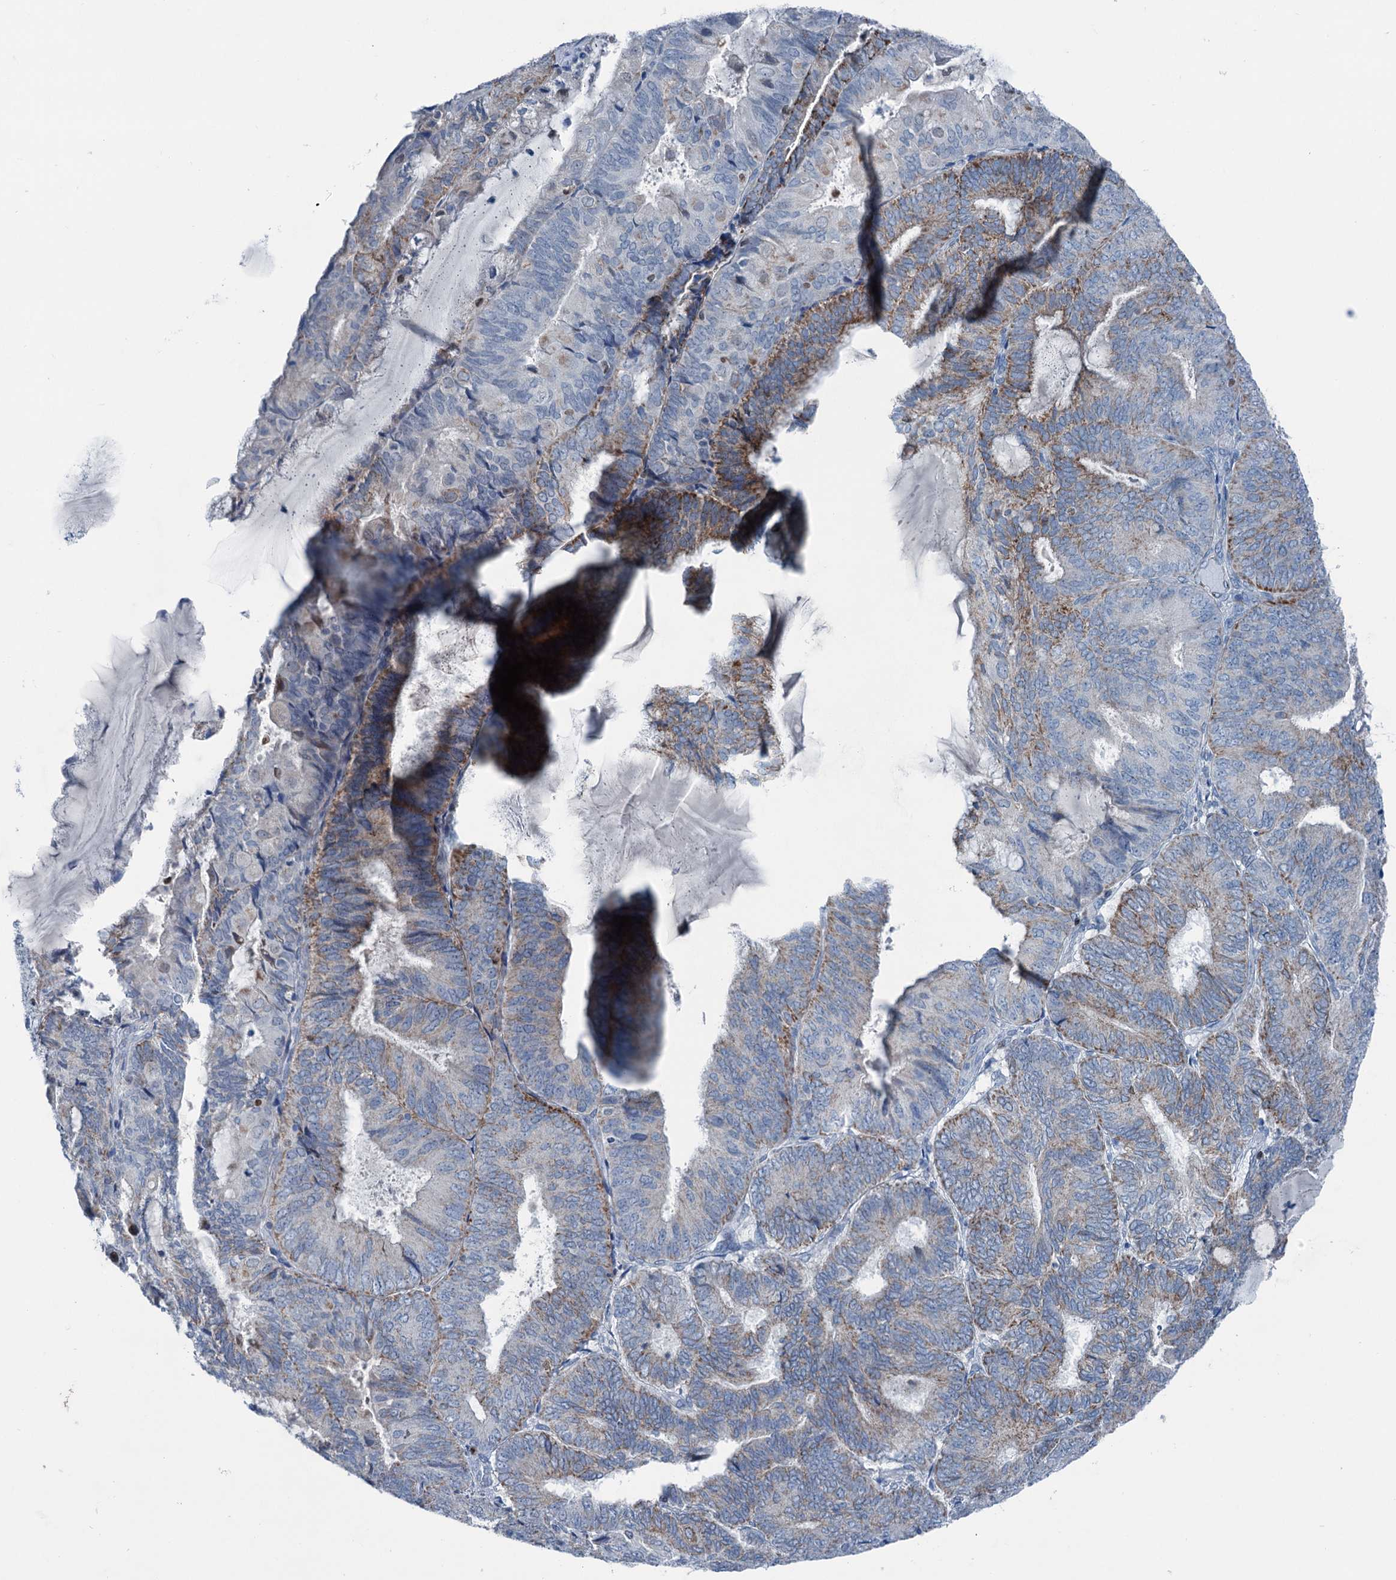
{"staining": {"intensity": "moderate", "quantity": "25%-75%", "location": "cytoplasmic/membranous"}, "tissue": "endometrial cancer", "cell_type": "Tumor cells", "image_type": "cancer", "snomed": [{"axis": "morphology", "description": "Adenocarcinoma, NOS"}, {"axis": "topography", "description": "Endometrium"}], "caption": "A brown stain shows moderate cytoplasmic/membranous expression of a protein in human adenocarcinoma (endometrial) tumor cells.", "gene": "ELP4", "patient": {"sex": "female", "age": 81}}